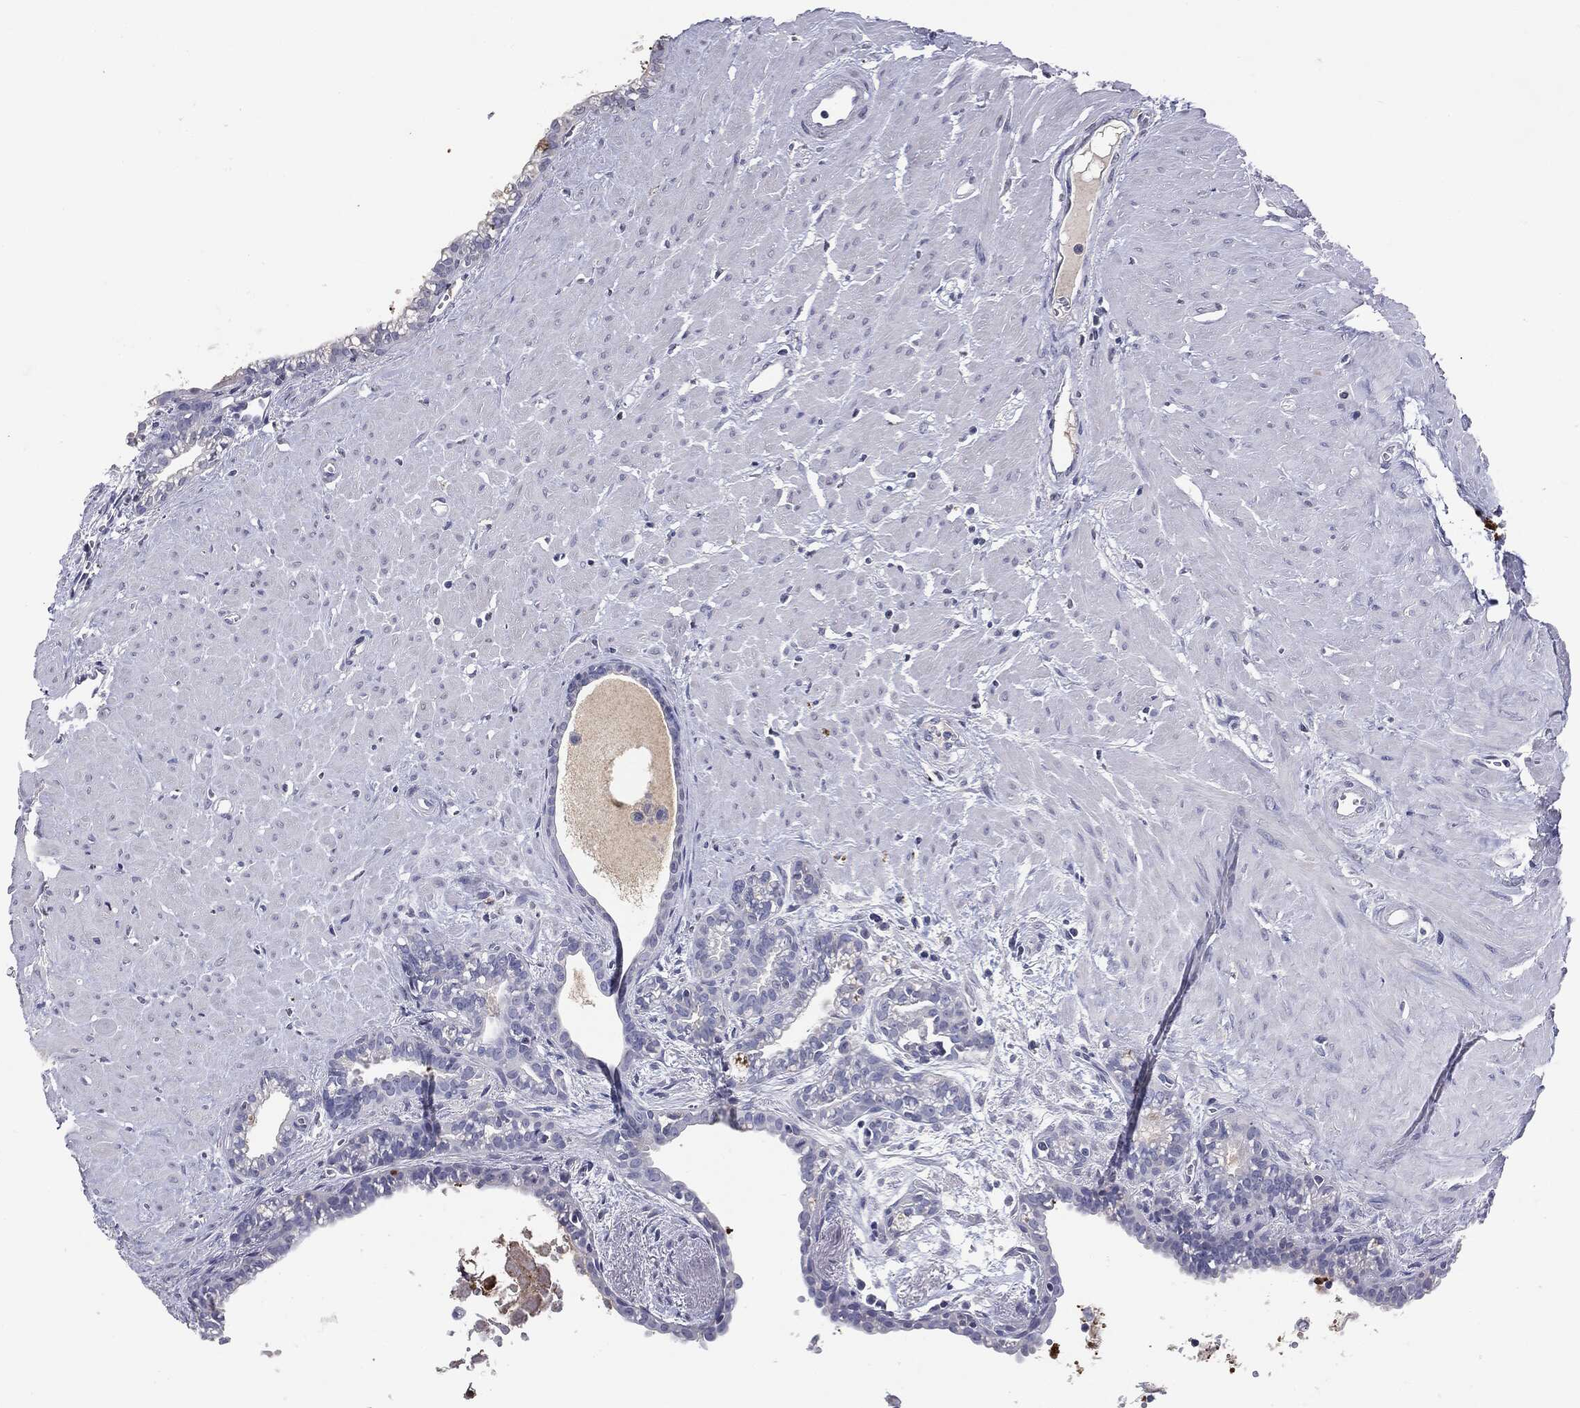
{"staining": {"intensity": "negative", "quantity": "none", "location": "none"}, "tissue": "seminal vesicle", "cell_type": "Glandular cells", "image_type": "normal", "snomed": [{"axis": "morphology", "description": "Normal tissue, NOS"}, {"axis": "morphology", "description": "Urothelial carcinoma, NOS"}, {"axis": "topography", "description": "Urinary bladder"}, {"axis": "topography", "description": "Seminal veicle"}], "caption": "Histopathology image shows no protein positivity in glandular cells of unremarkable seminal vesicle. The staining is performed using DAB (3,3'-diaminobenzidine) brown chromogen with nuclei counter-stained in using hematoxylin.", "gene": "SERPINB4", "patient": {"sex": "male", "age": 76}}